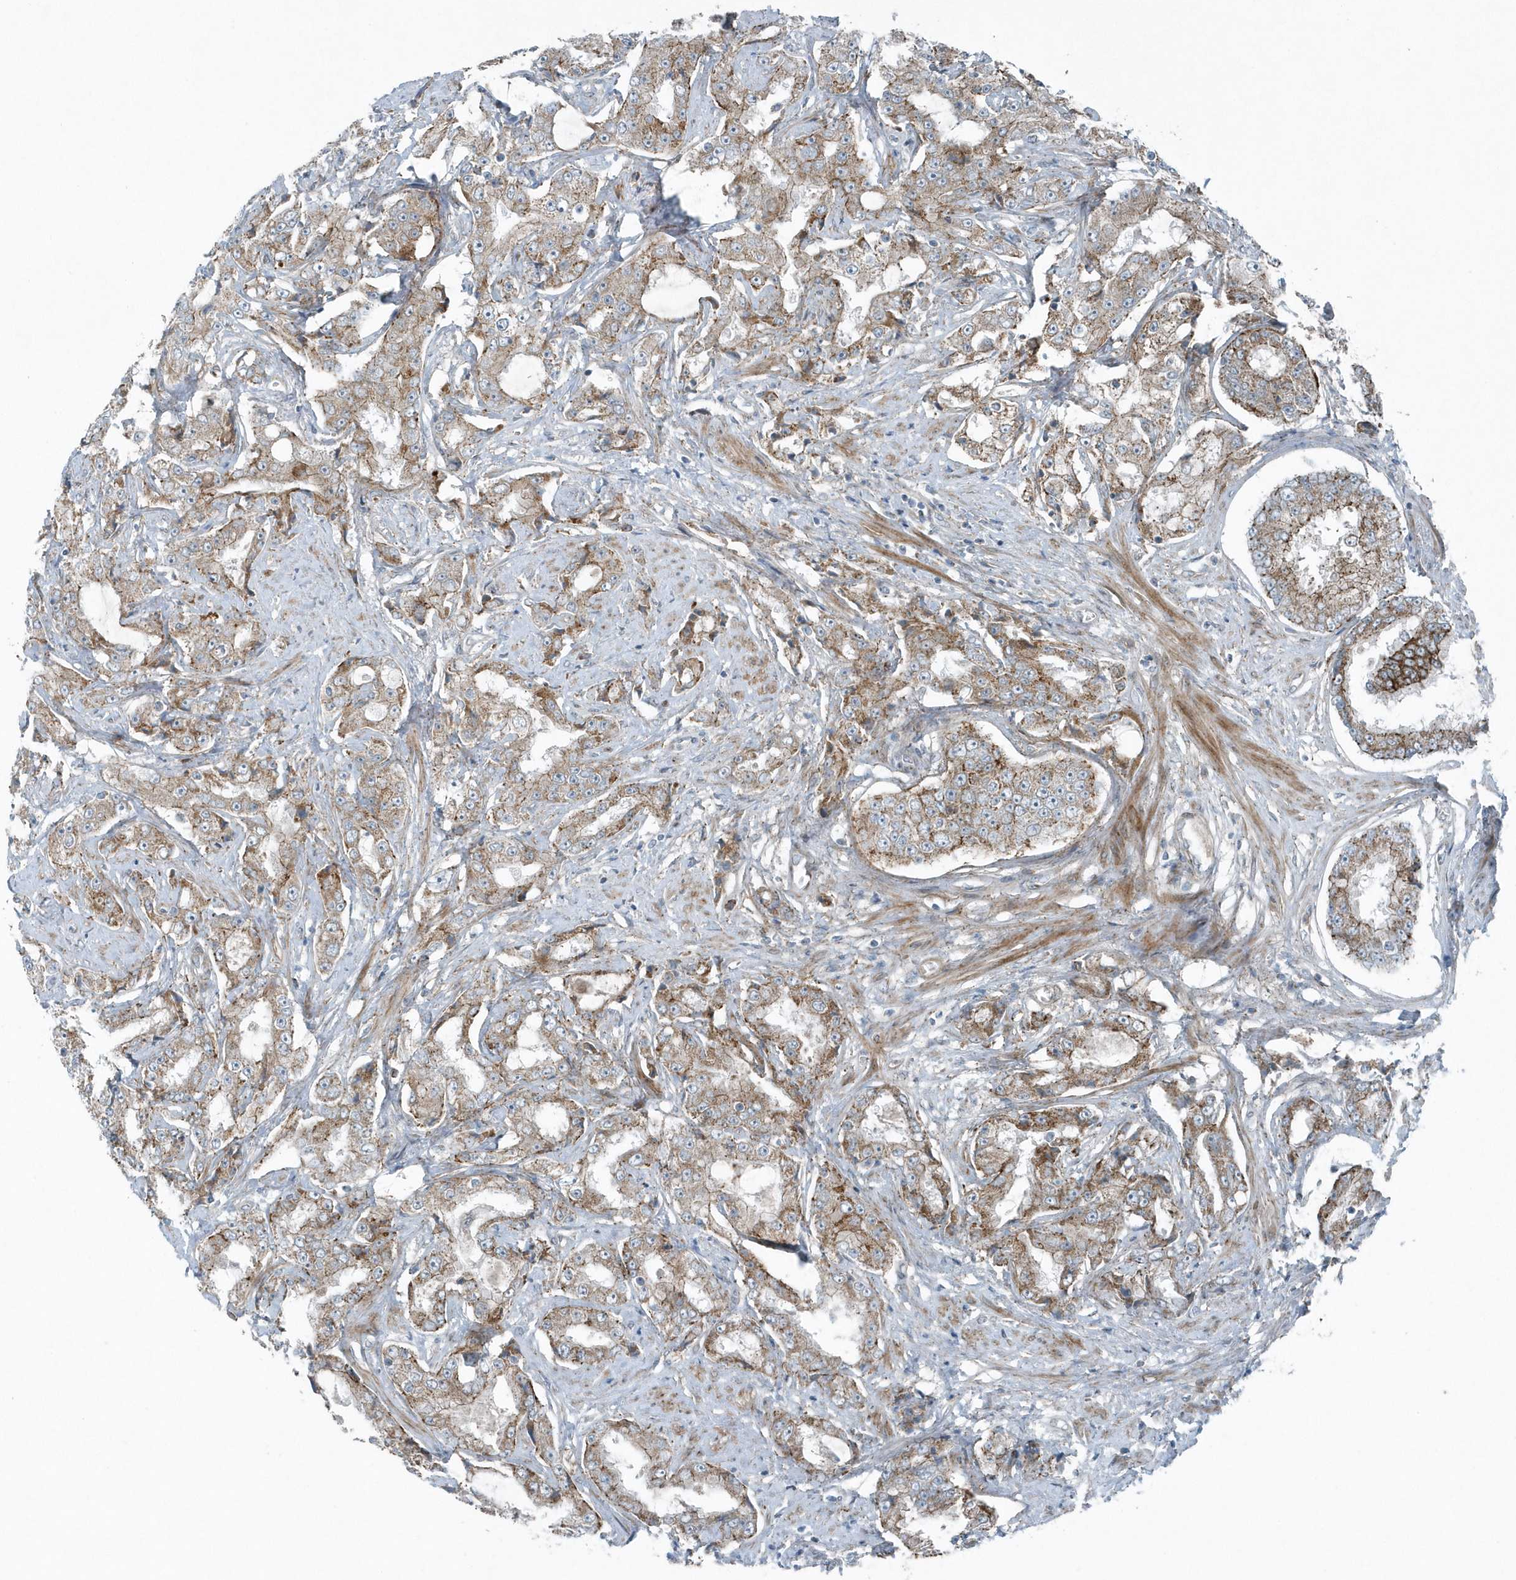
{"staining": {"intensity": "moderate", "quantity": "25%-75%", "location": "cytoplasmic/membranous"}, "tissue": "prostate cancer", "cell_type": "Tumor cells", "image_type": "cancer", "snomed": [{"axis": "morphology", "description": "Adenocarcinoma, High grade"}, {"axis": "topography", "description": "Prostate"}], "caption": "Immunohistochemistry image of human prostate cancer (adenocarcinoma (high-grade)) stained for a protein (brown), which displays medium levels of moderate cytoplasmic/membranous positivity in about 25%-75% of tumor cells.", "gene": "GCC2", "patient": {"sex": "male", "age": 73}}